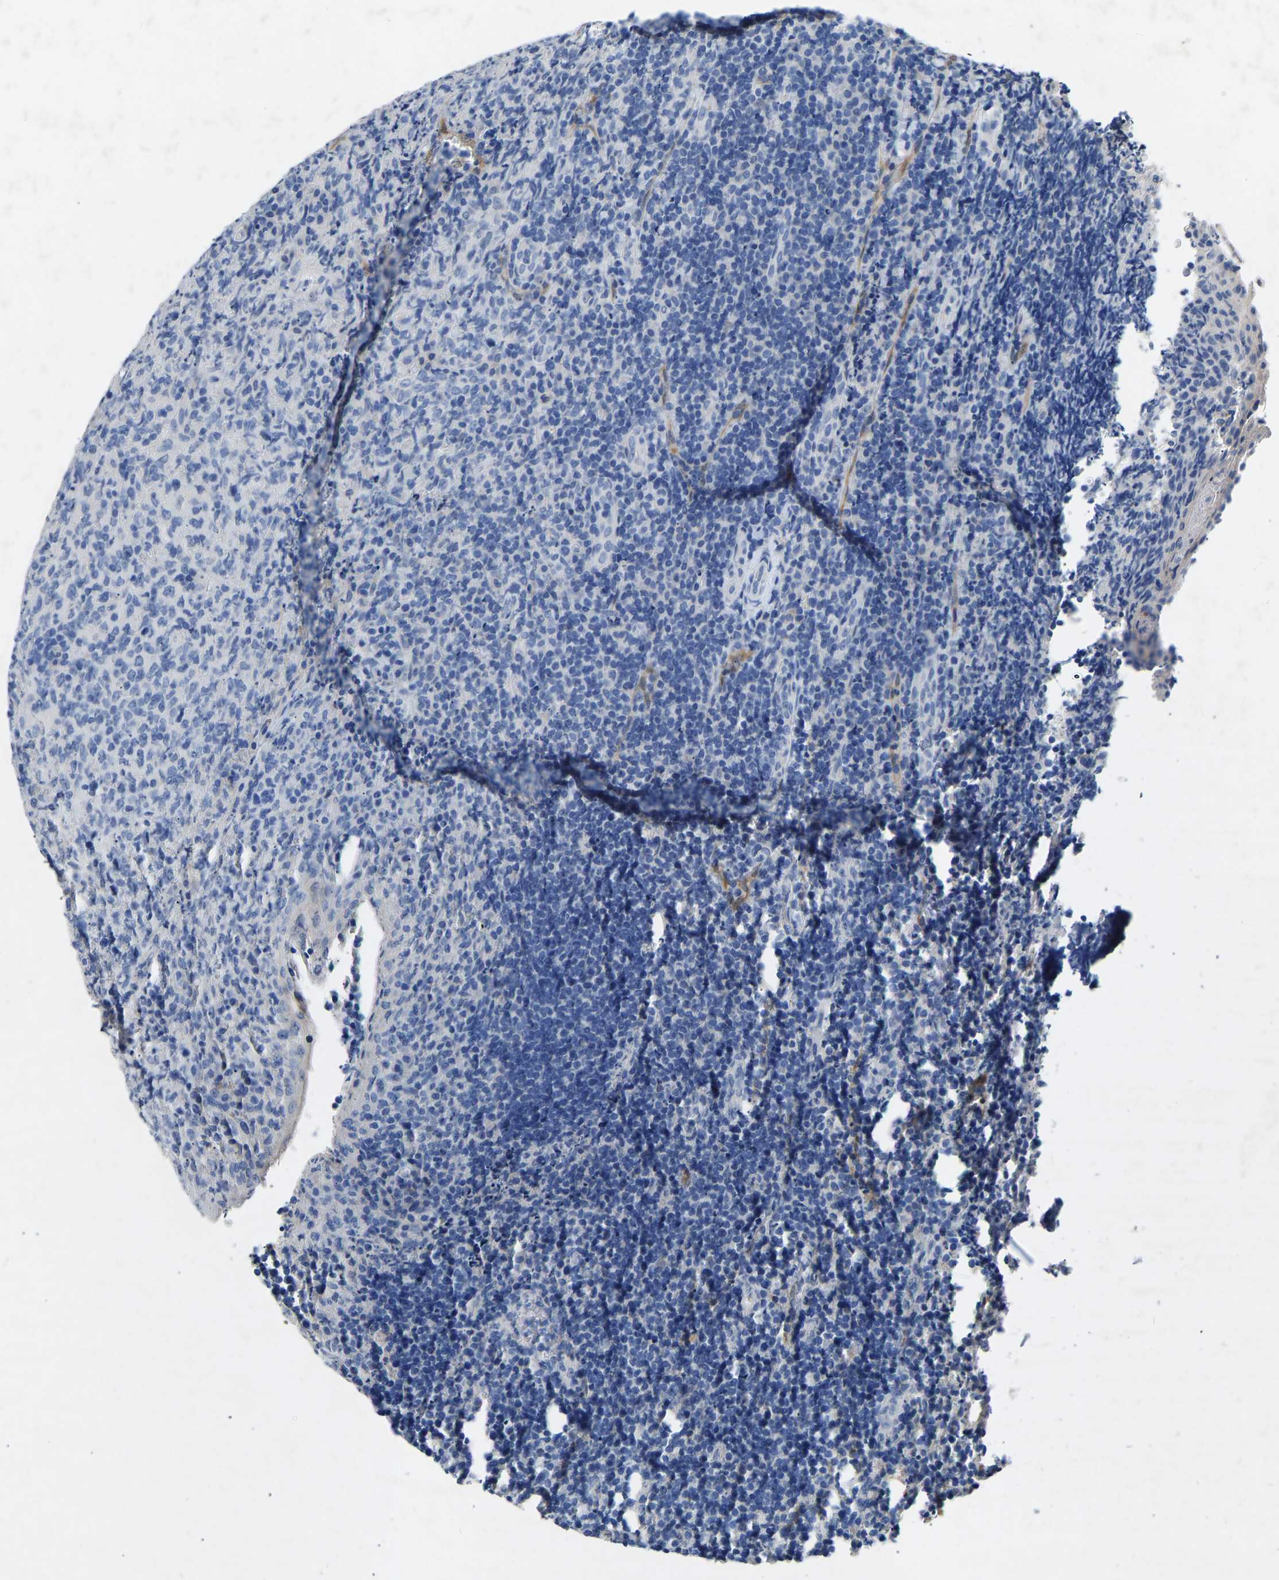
{"staining": {"intensity": "negative", "quantity": "none", "location": "none"}, "tissue": "lymphoma", "cell_type": "Tumor cells", "image_type": "cancer", "snomed": [{"axis": "morphology", "description": "Malignant lymphoma, non-Hodgkin's type, High grade"}, {"axis": "topography", "description": "Tonsil"}], "caption": "Immunohistochemistry histopathology image of human lymphoma stained for a protein (brown), which exhibits no expression in tumor cells. (IHC, brightfield microscopy, high magnification).", "gene": "RBP1", "patient": {"sex": "female", "age": 36}}